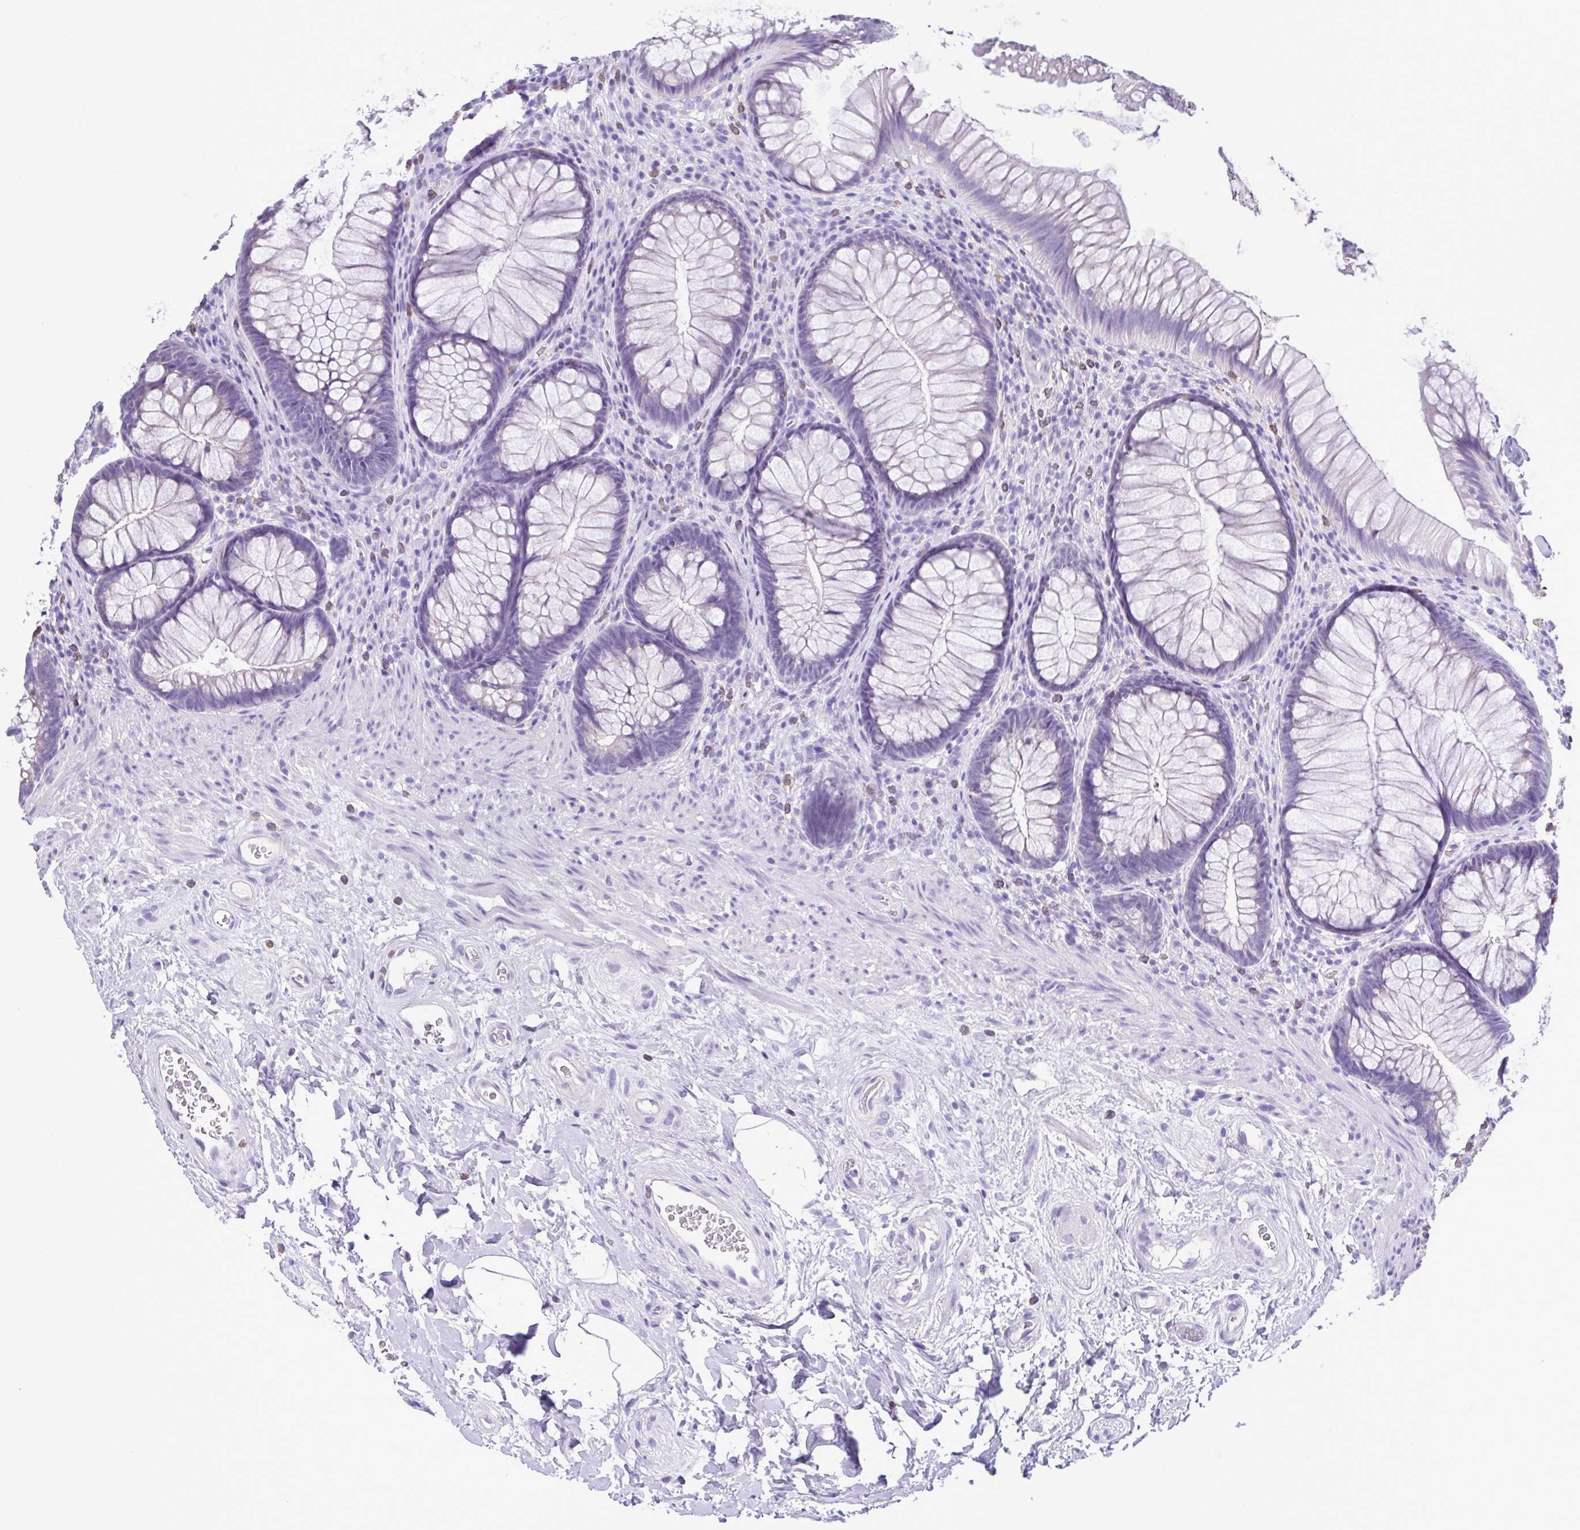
{"staining": {"intensity": "negative", "quantity": "none", "location": "none"}, "tissue": "rectum", "cell_type": "Glandular cells", "image_type": "normal", "snomed": [{"axis": "morphology", "description": "Normal tissue, NOS"}, {"axis": "topography", "description": "Smooth muscle"}, {"axis": "topography", "description": "Rectum"}], "caption": "The histopathology image exhibits no staining of glandular cells in benign rectum.", "gene": "CBY2", "patient": {"sex": "male", "age": 53}}